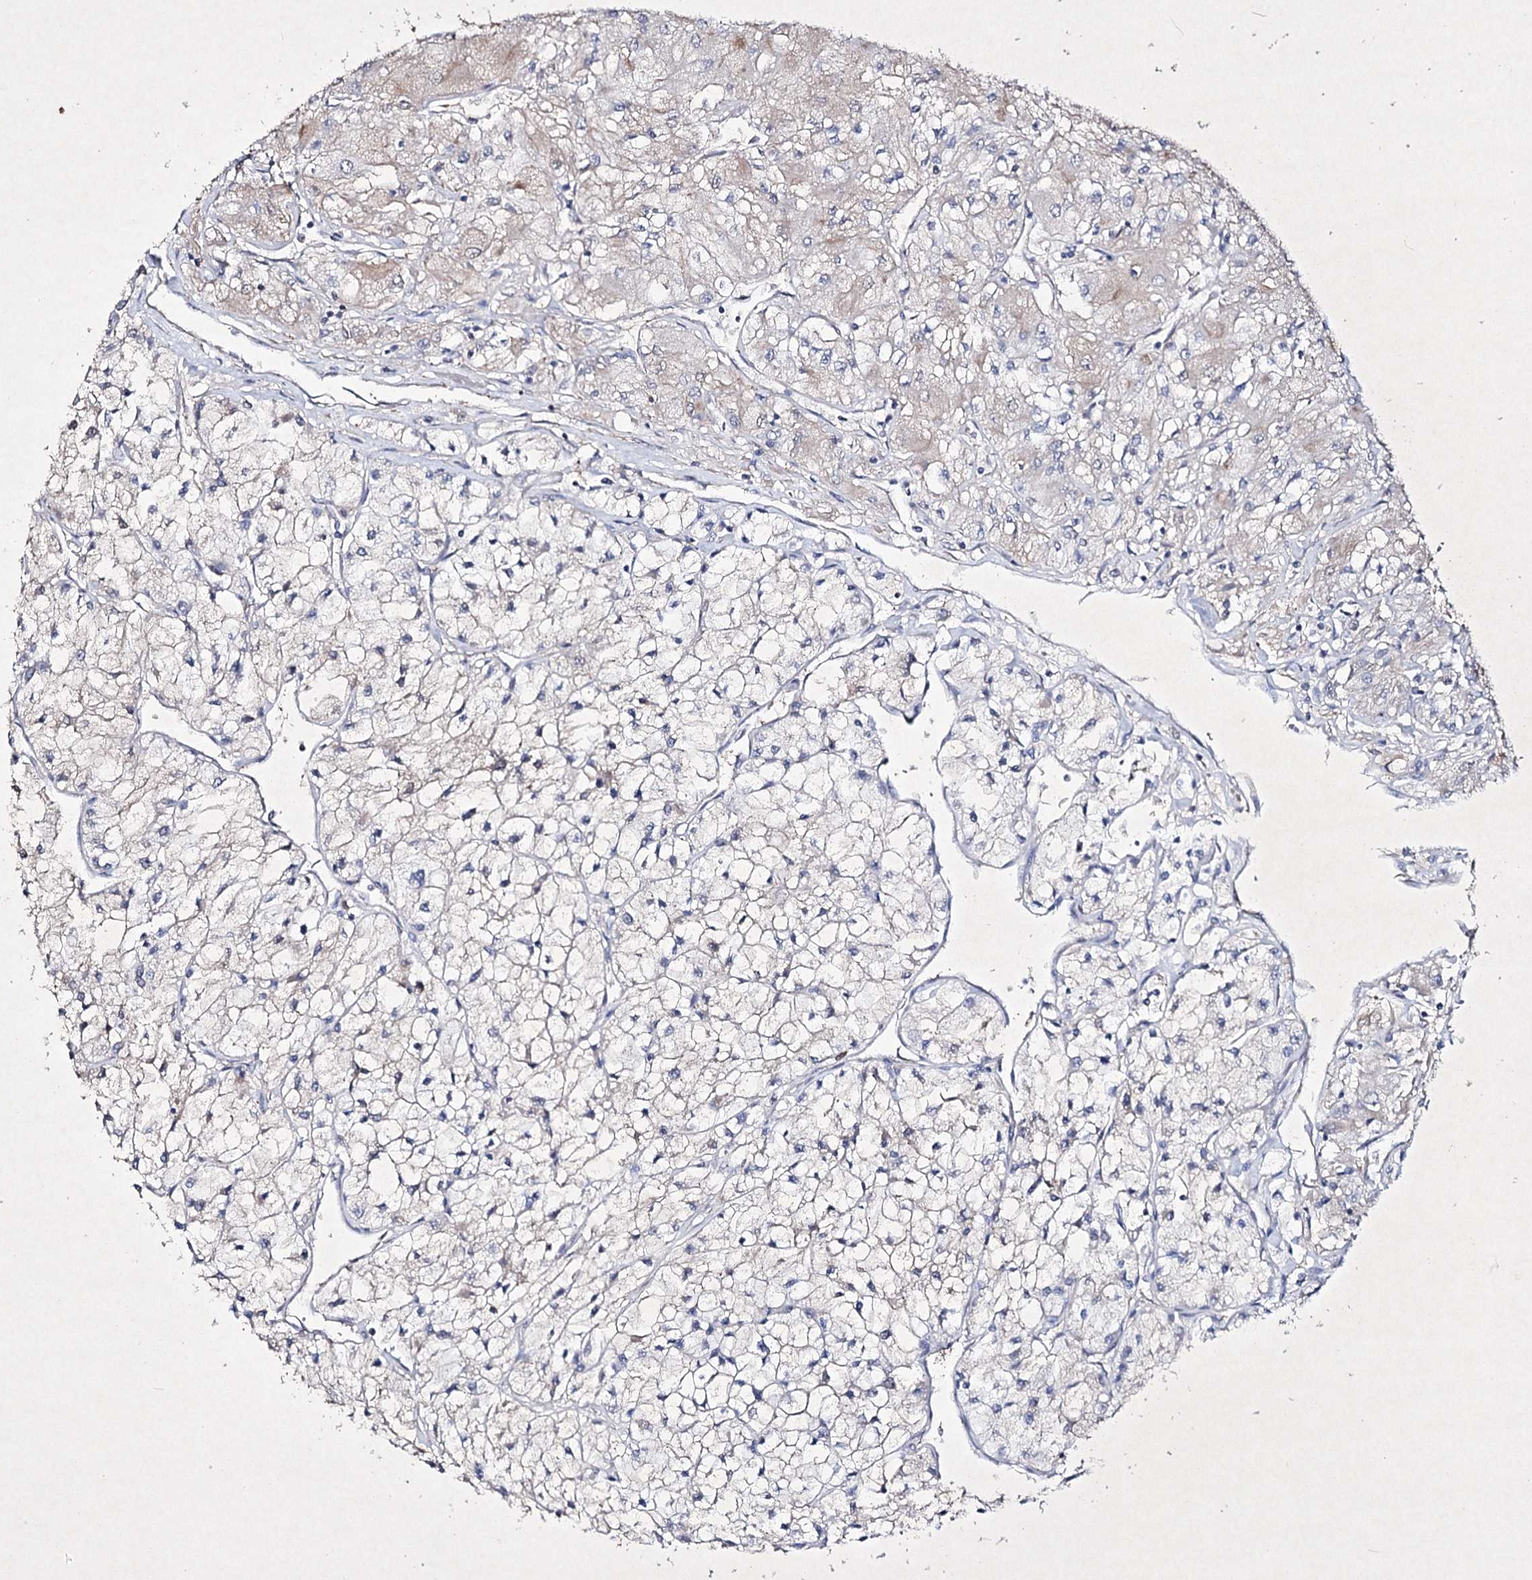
{"staining": {"intensity": "weak", "quantity": "<25%", "location": "cytoplasmic/membranous"}, "tissue": "renal cancer", "cell_type": "Tumor cells", "image_type": "cancer", "snomed": [{"axis": "morphology", "description": "Adenocarcinoma, NOS"}, {"axis": "topography", "description": "Kidney"}], "caption": "Immunohistochemical staining of human renal cancer (adenocarcinoma) demonstrates no significant staining in tumor cells. Nuclei are stained in blue.", "gene": "SEMA4G", "patient": {"sex": "male", "age": 80}}